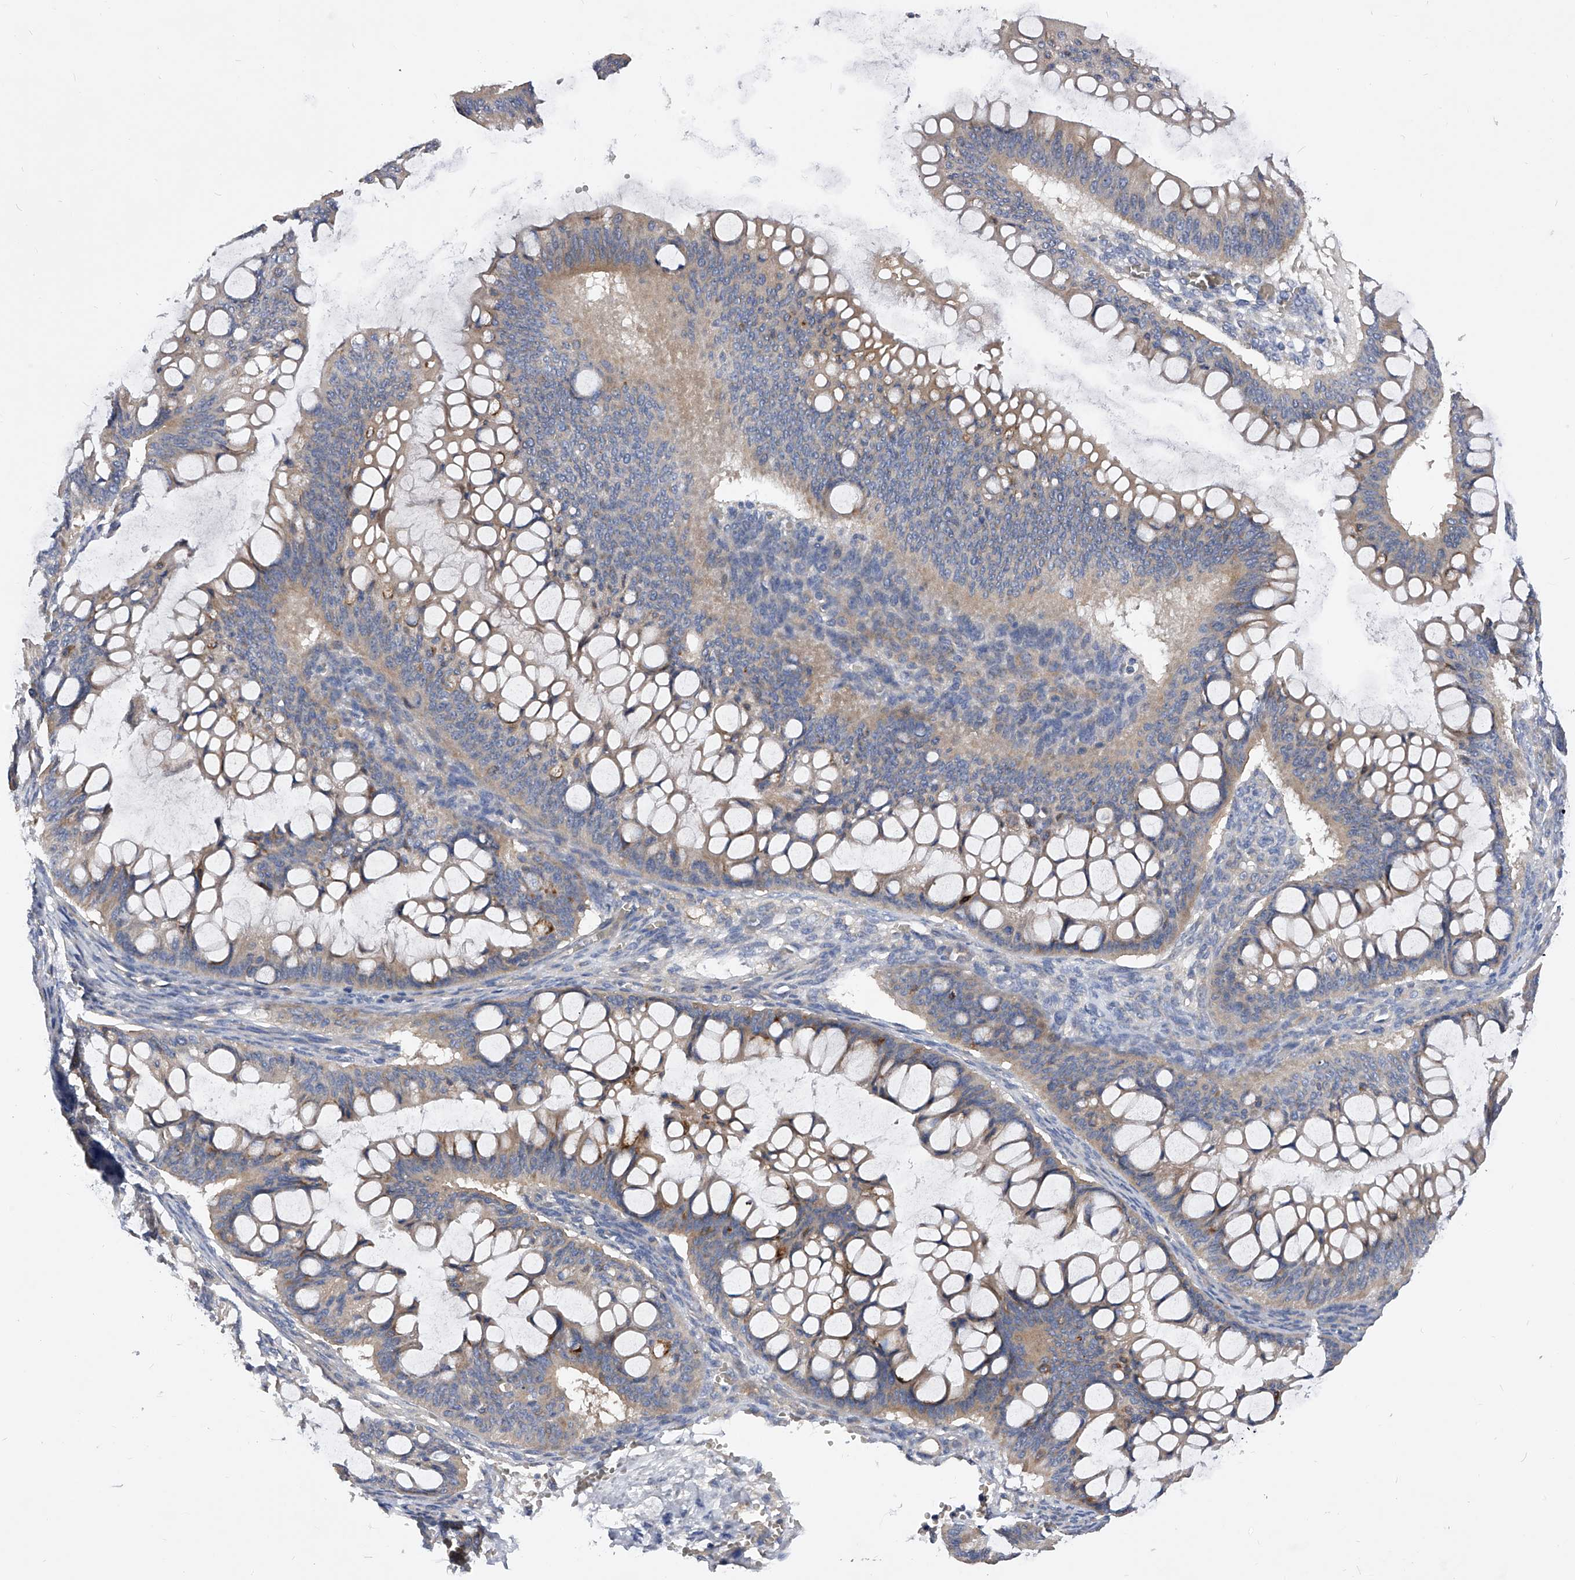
{"staining": {"intensity": "weak", "quantity": "<25%", "location": "cytoplasmic/membranous"}, "tissue": "ovarian cancer", "cell_type": "Tumor cells", "image_type": "cancer", "snomed": [{"axis": "morphology", "description": "Cystadenocarcinoma, mucinous, NOS"}, {"axis": "topography", "description": "Ovary"}], "caption": "Immunohistochemistry of human ovarian cancer reveals no expression in tumor cells. (Stains: DAB immunohistochemistry (IHC) with hematoxylin counter stain, Microscopy: brightfield microscopy at high magnification).", "gene": "ARL4C", "patient": {"sex": "female", "age": 73}}